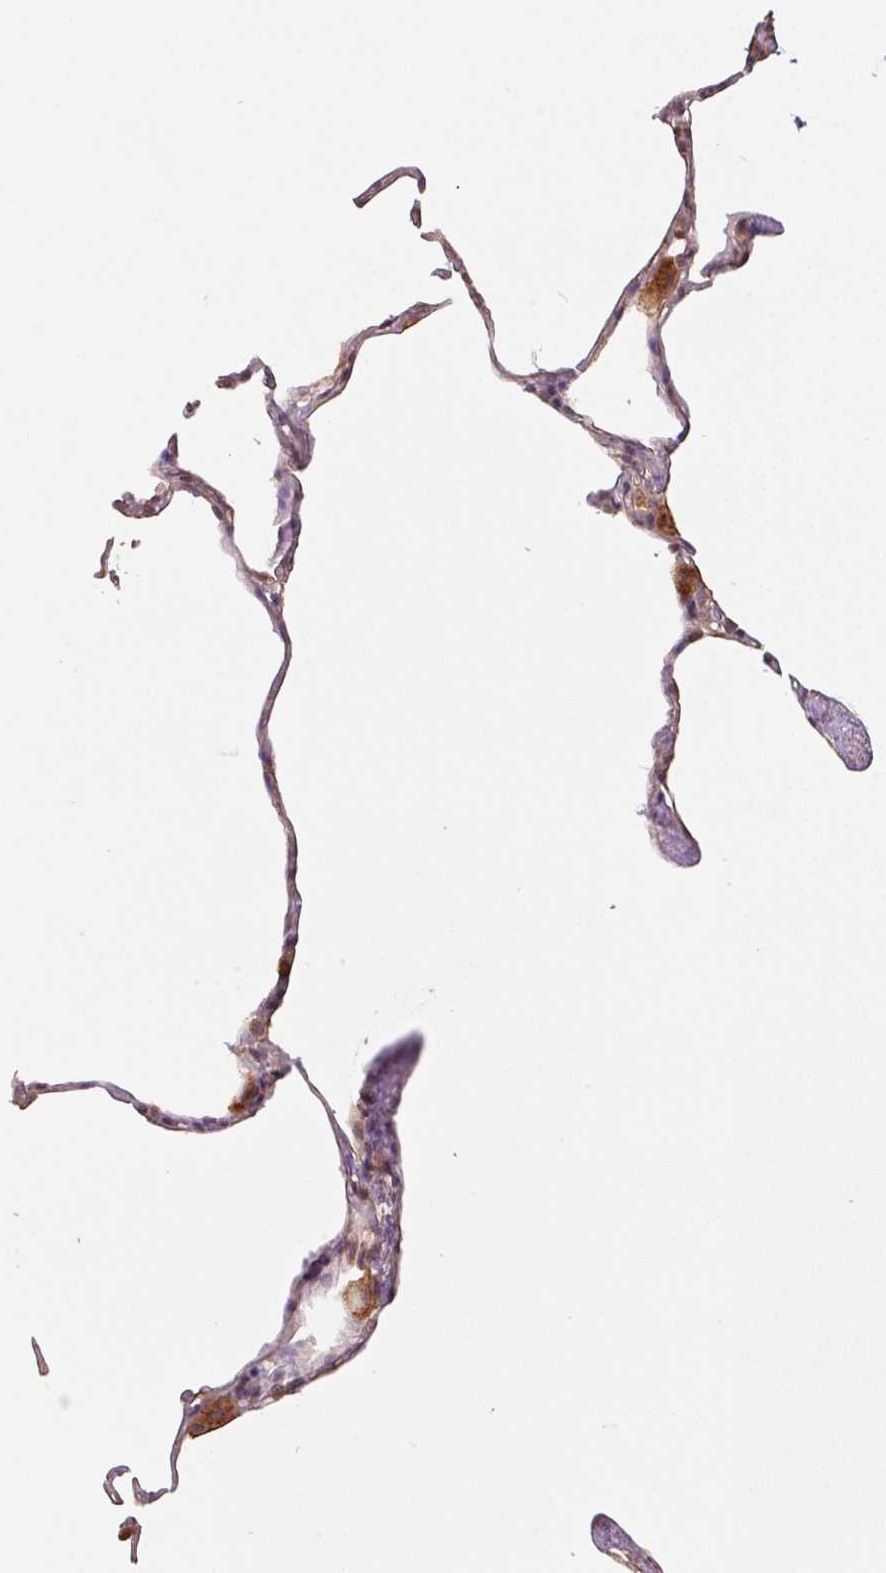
{"staining": {"intensity": "moderate", "quantity": "<25%", "location": "cytoplasmic/membranous"}, "tissue": "lung", "cell_type": "Alveolar cells", "image_type": "normal", "snomed": [{"axis": "morphology", "description": "Normal tissue, NOS"}, {"axis": "topography", "description": "Lung"}], "caption": "Protein expression analysis of normal human lung reveals moderate cytoplasmic/membranous expression in approximately <25% of alveolar cells.", "gene": "TUBA1A", "patient": {"sex": "male", "age": 65}}